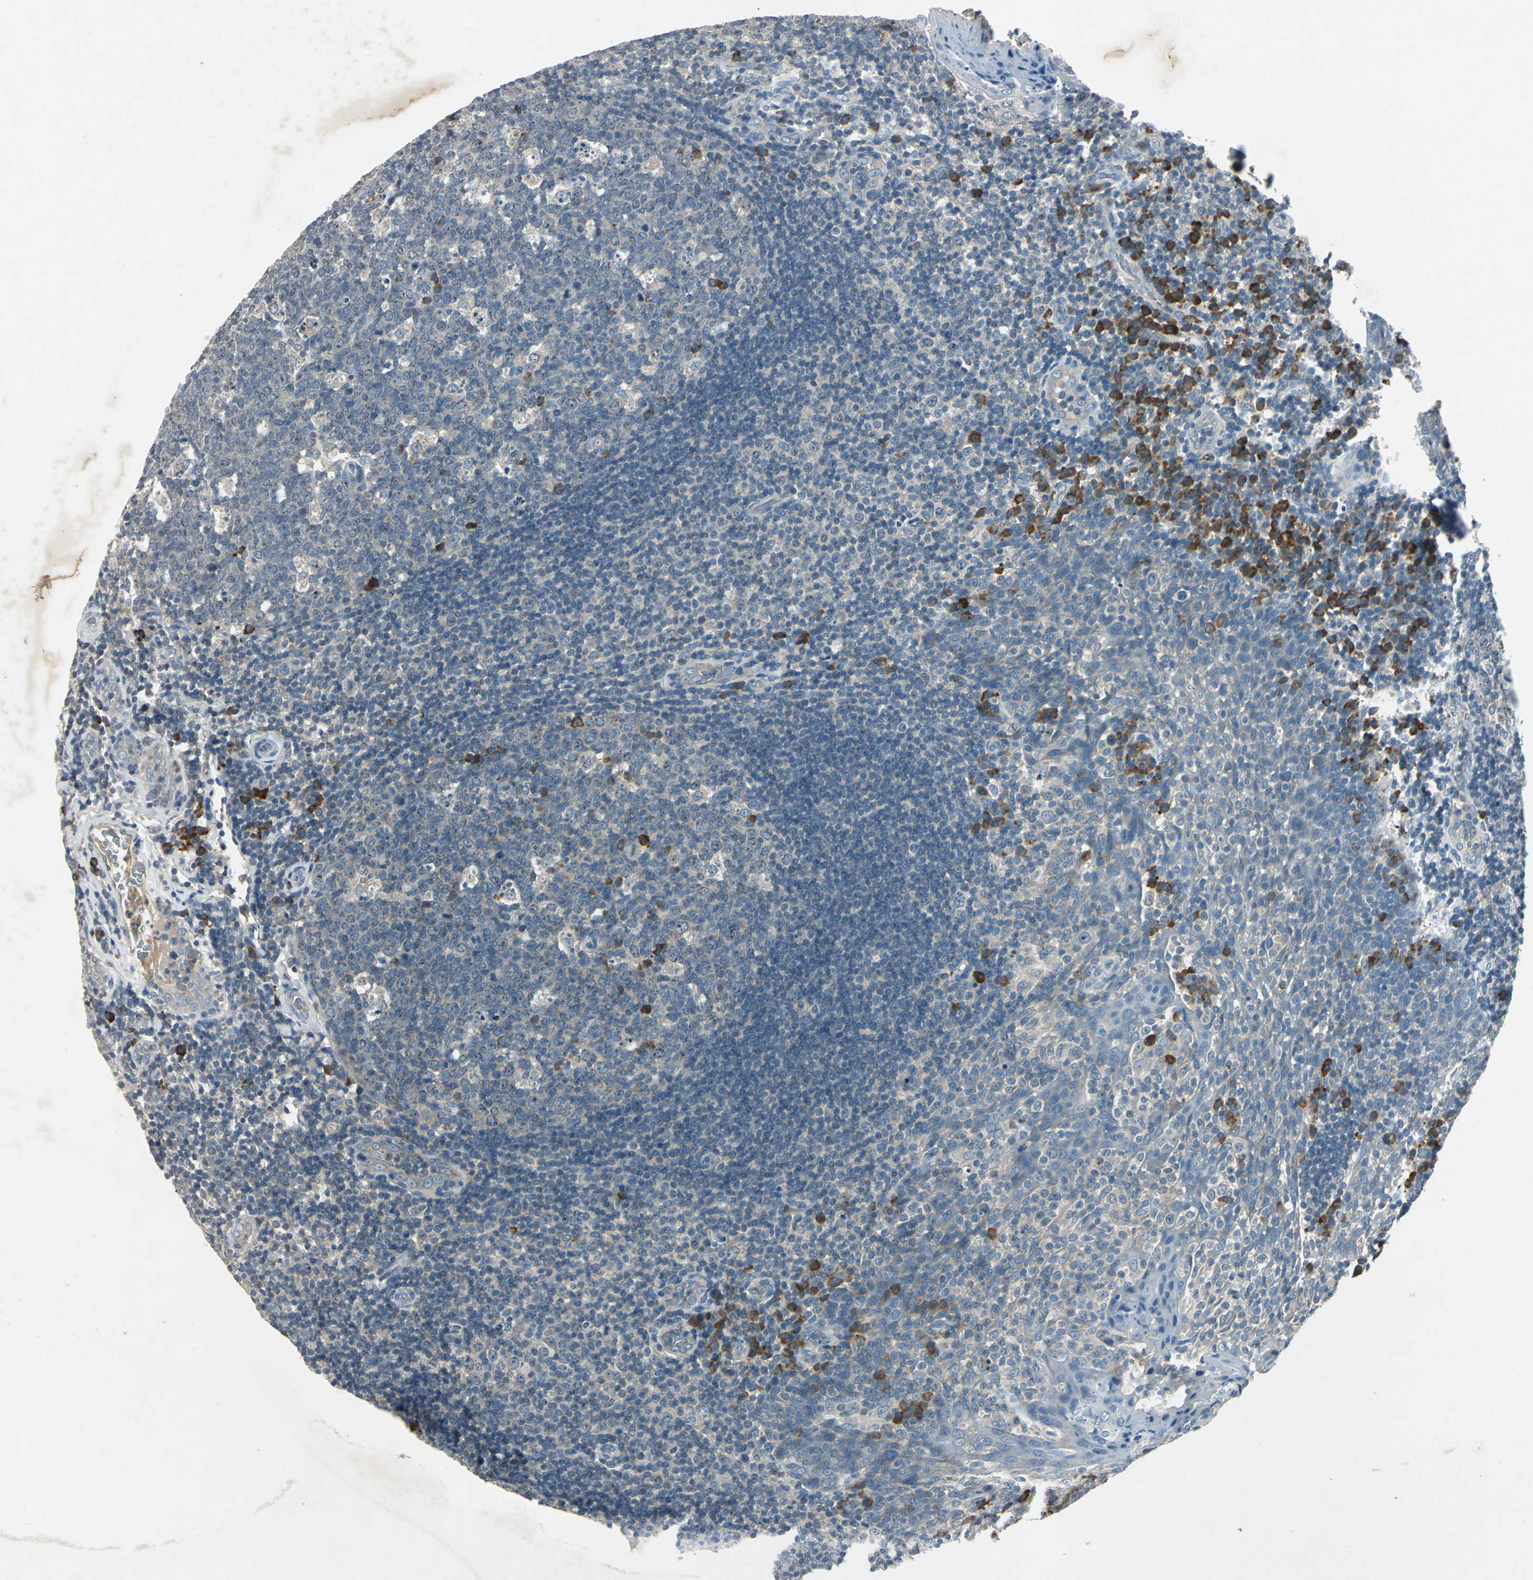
{"staining": {"intensity": "moderate", "quantity": "25%-75%", "location": "cytoplasmic/membranous"}, "tissue": "tonsil", "cell_type": "Germinal center cells", "image_type": "normal", "snomed": [{"axis": "morphology", "description": "Normal tissue, NOS"}, {"axis": "topography", "description": "Tonsil"}], "caption": "The photomicrograph displays staining of unremarkable tonsil, revealing moderate cytoplasmic/membranous protein positivity (brown color) within germinal center cells. (DAB = brown stain, brightfield microscopy at high magnification).", "gene": "SLC2A13", "patient": {"sex": "male", "age": 17}}